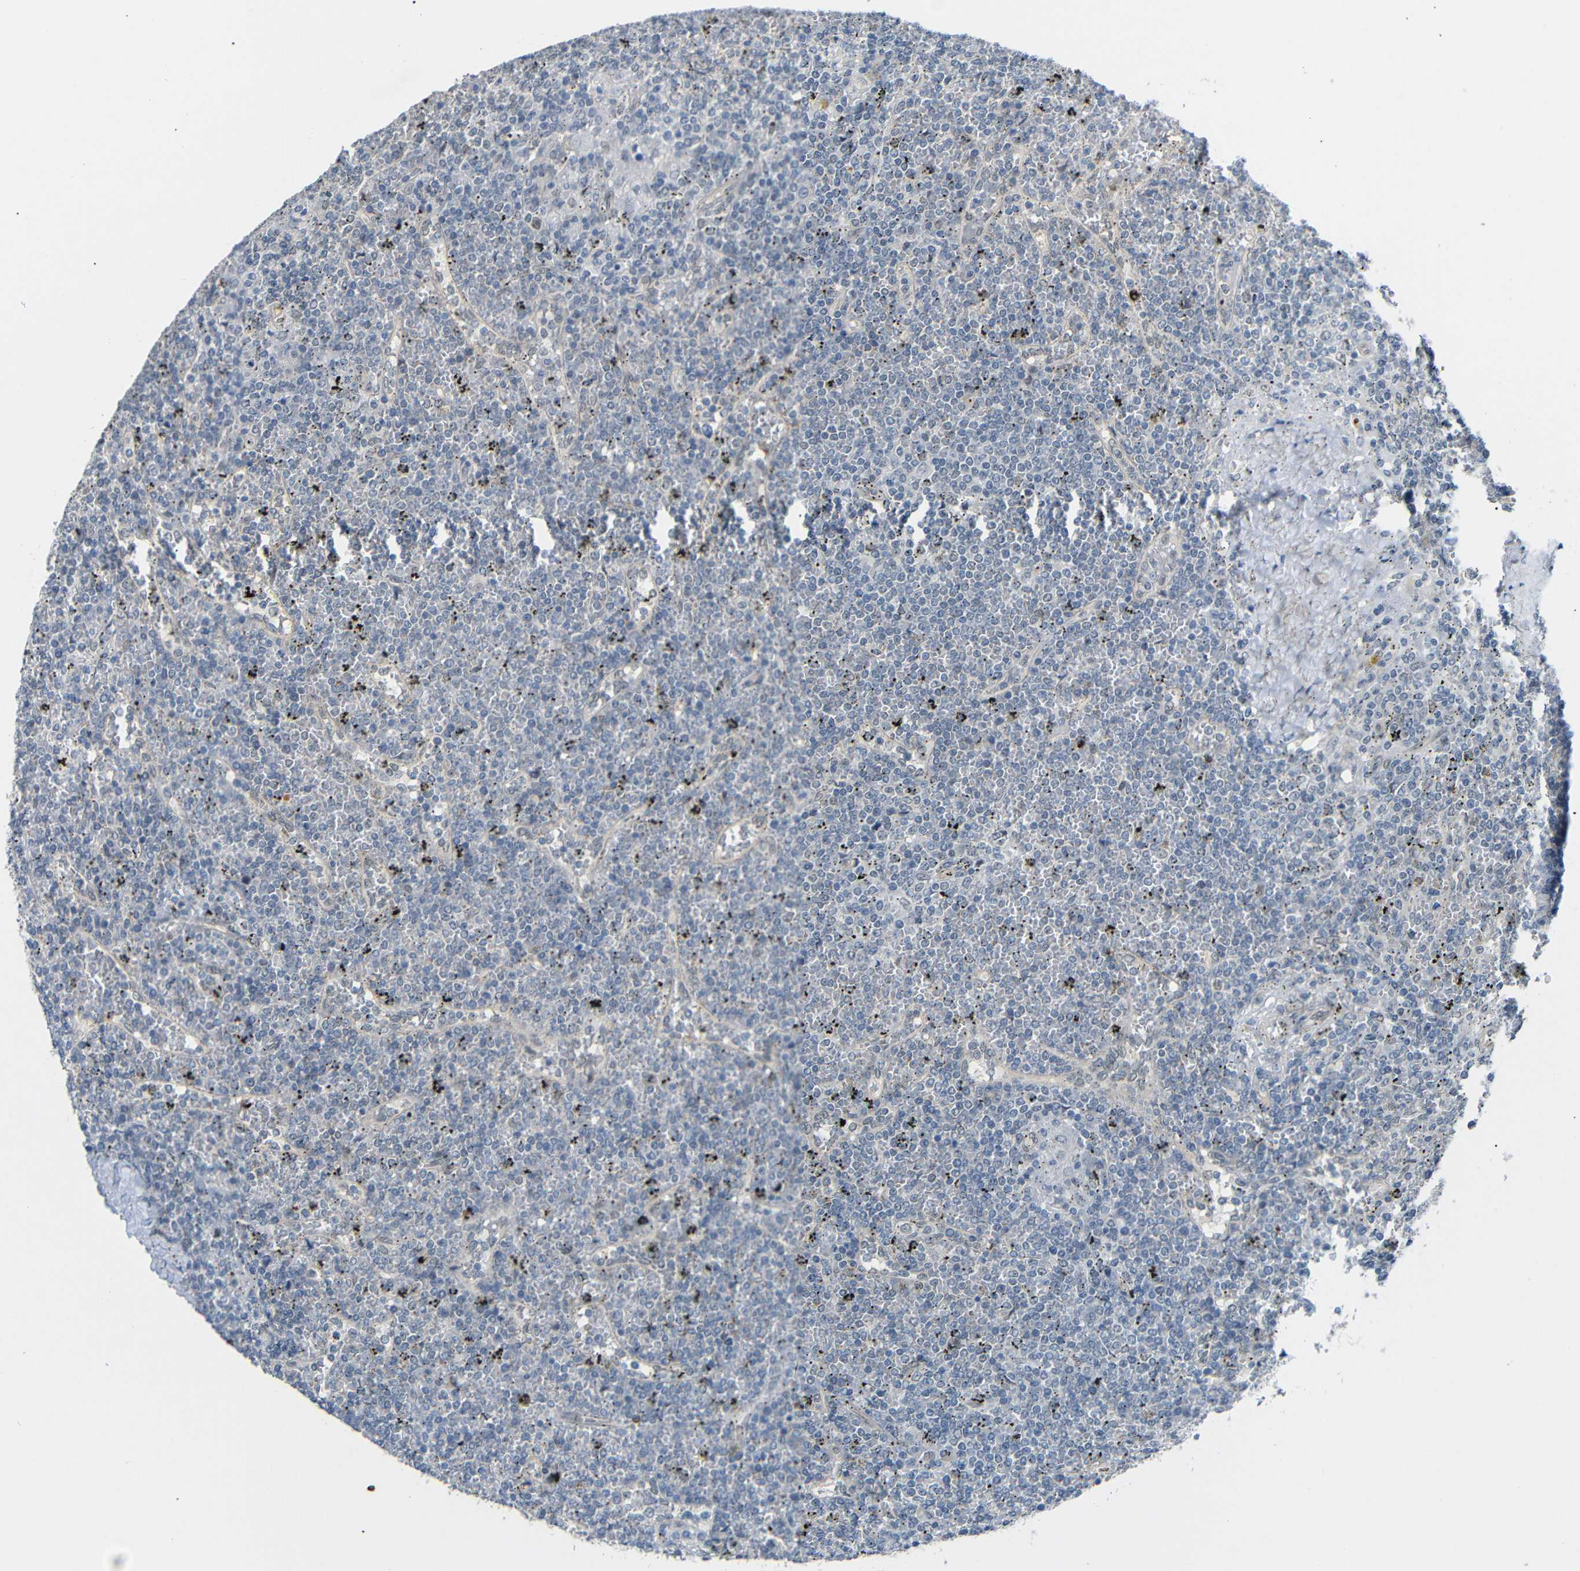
{"staining": {"intensity": "negative", "quantity": "none", "location": "none"}, "tissue": "lymphoma", "cell_type": "Tumor cells", "image_type": "cancer", "snomed": [{"axis": "morphology", "description": "Malignant lymphoma, non-Hodgkin's type, Low grade"}, {"axis": "topography", "description": "Spleen"}], "caption": "The micrograph exhibits no significant positivity in tumor cells of low-grade malignant lymphoma, non-Hodgkin's type.", "gene": "GPR158", "patient": {"sex": "female", "age": 19}}